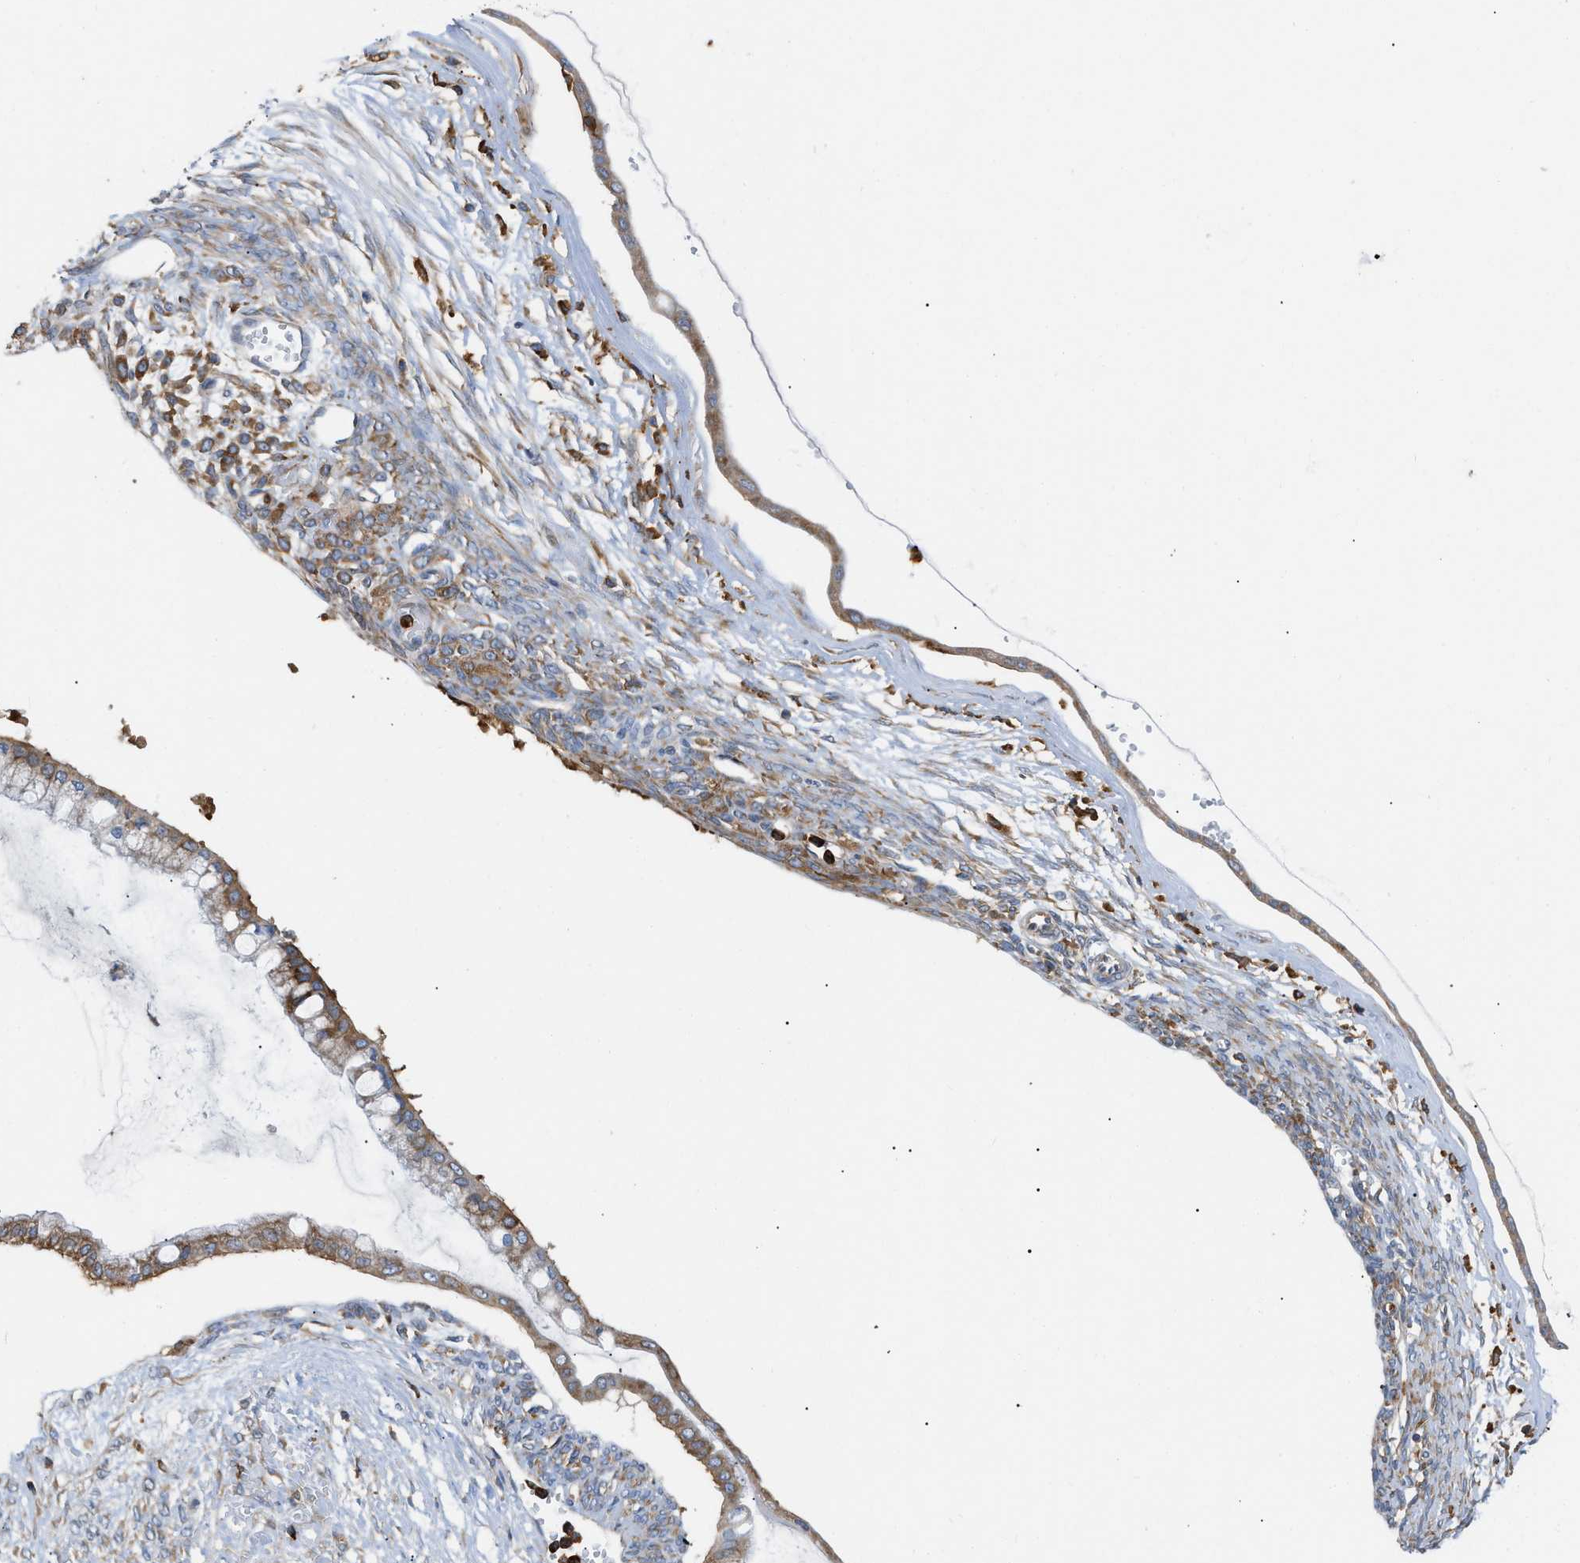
{"staining": {"intensity": "moderate", "quantity": ">75%", "location": "cytoplasmic/membranous"}, "tissue": "ovarian cancer", "cell_type": "Tumor cells", "image_type": "cancer", "snomed": [{"axis": "morphology", "description": "Cystadenocarcinoma, mucinous, NOS"}, {"axis": "topography", "description": "Ovary"}], "caption": "Immunohistochemical staining of human ovarian mucinous cystadenocarcinoma reveals medium levels of moderate cytoplasmic/membranous positivity in approximately >75% of tumor cells.", "gene": "GPAT4", "patient": {"sex": "female", "age": 73}}